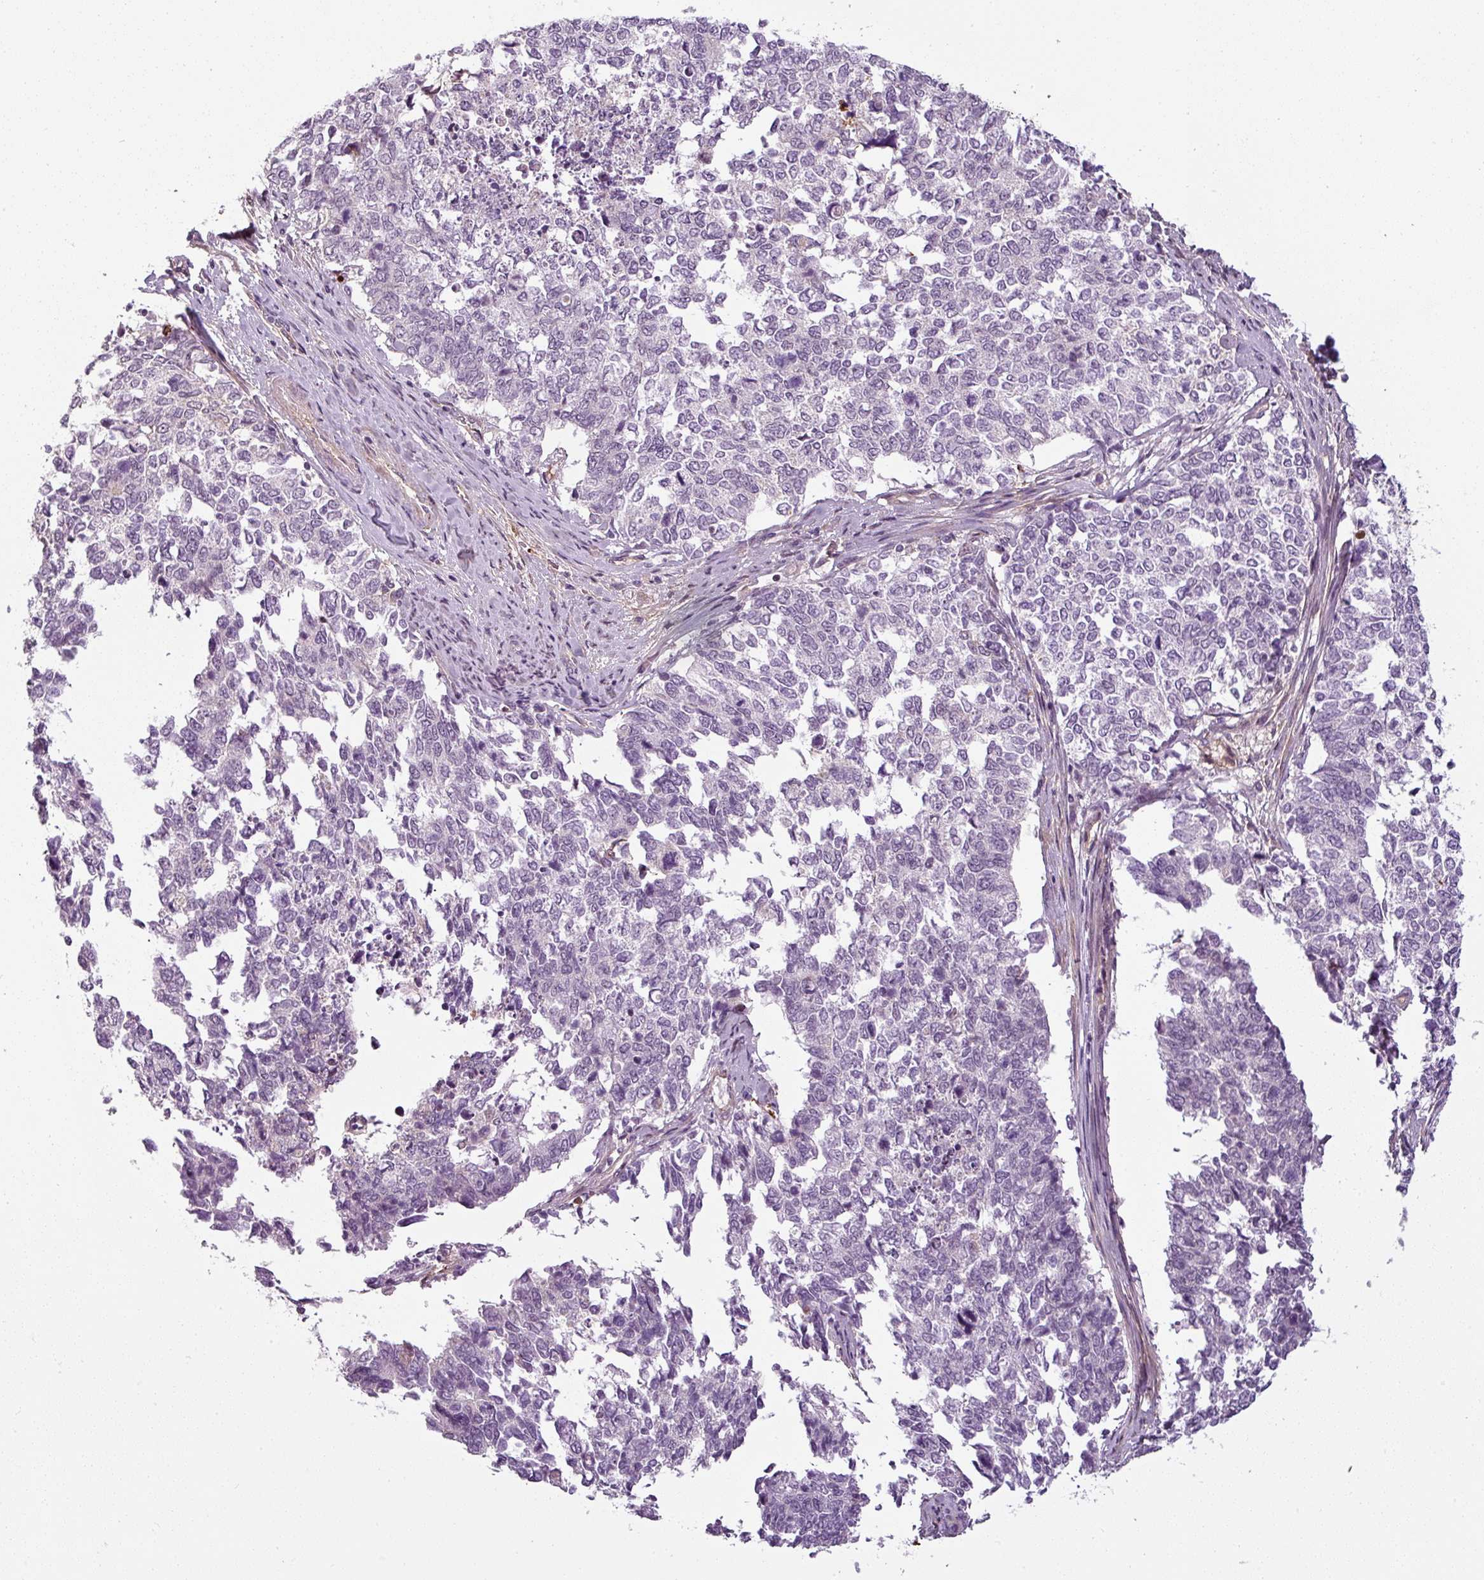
{"staining": {"intensity": "negative", "quantity": "none", "location": "none"}, "tissue": "cervical cancer", "cell_type": "Tumor cells", "image_type": "cancer", "snomed": [{"axis": "morphology", "description": "Squamous cell carcinoma, NOS"}, {"axis": "topography", "description": "Cervix"}], "caption": "Immunohistochemistry (IHC) photomicrograph of squamous cell carcinoma (cervical) stained for a protein (brown), which displays no staining in tumor cells.", "gene": "APOC1", "patient": {"sex": "female", "age": 63}}